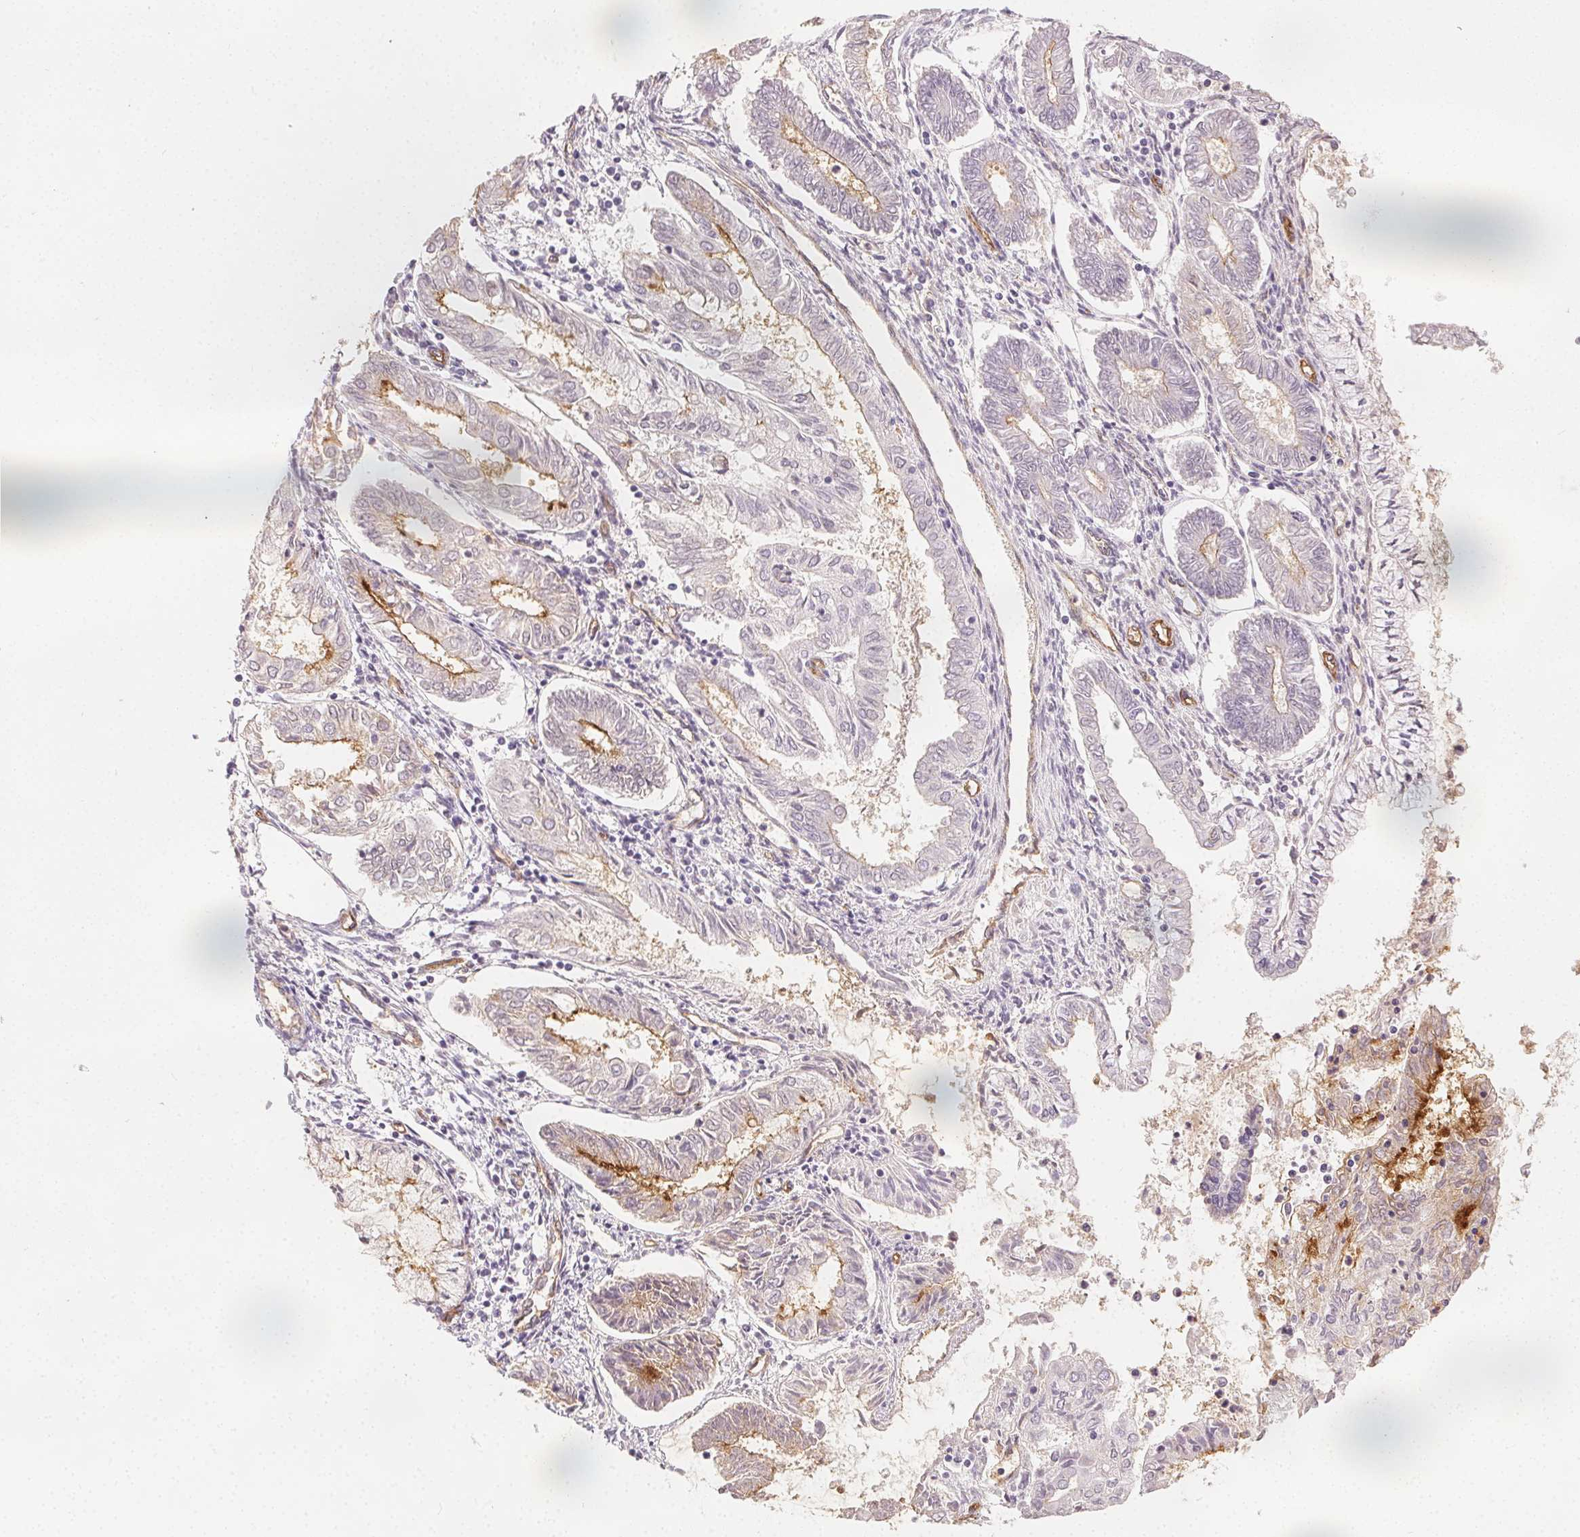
{"staining": {"intensity": "strong", "quantity": "<25%", "location": "cytoplasmic/membranous"}, "tissue": "endometrial cancer", "cell_type": "Tumor cells", "image_type": "cancer", "snomed": [{"axis": "morphology", "description": "Adenocarcinoma, NOS"}, {"axis": "topography", "description": "Endometrium"}], "caption": "Endometrial adenocarcinoma stained with DAB immunohistochemistry reveals medium levels of strong cytoplasmic/membranous positivity in about <25% of tumor cells.", "gene": "PODXL", "patient": {"sex": "female", "age": 68}}